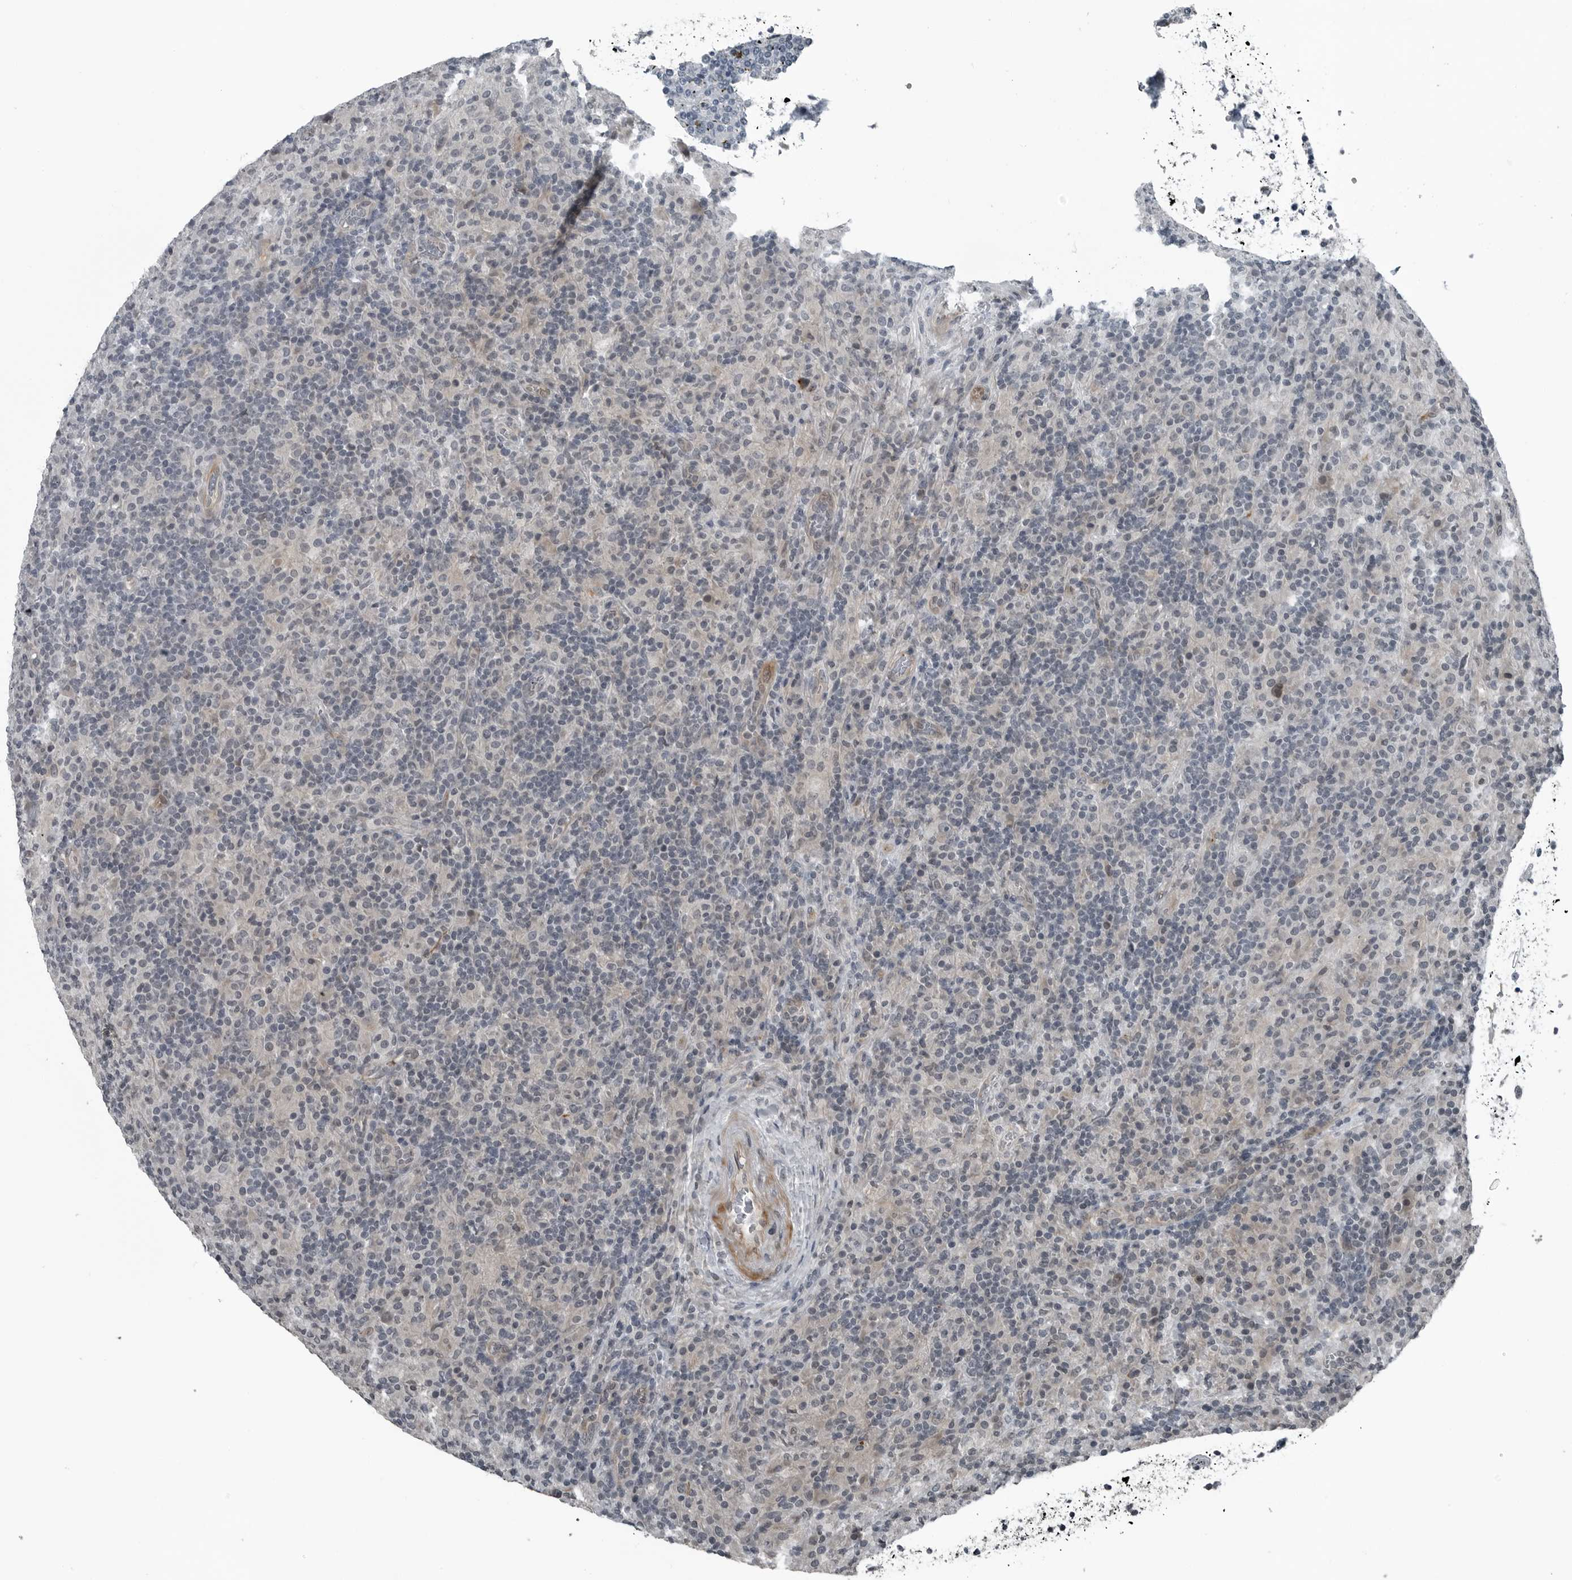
{"staining": {"intensity": "negative", "quantity": "none", "location": "none"}, "tissue": "lymphoma", "cell_type": "Tumor cells", "image_type": "cancer", "snomed": [{"axis": "morphology", "description": "Hodgkin's disease, NOS"}, {"axis": "topography", "description": "Lymph node"}], "caption": "Tumor cells are negative for brown protein staining in lymphoma.", "gene": "GAK", "patient": {"sex": "male", "age": 70}}